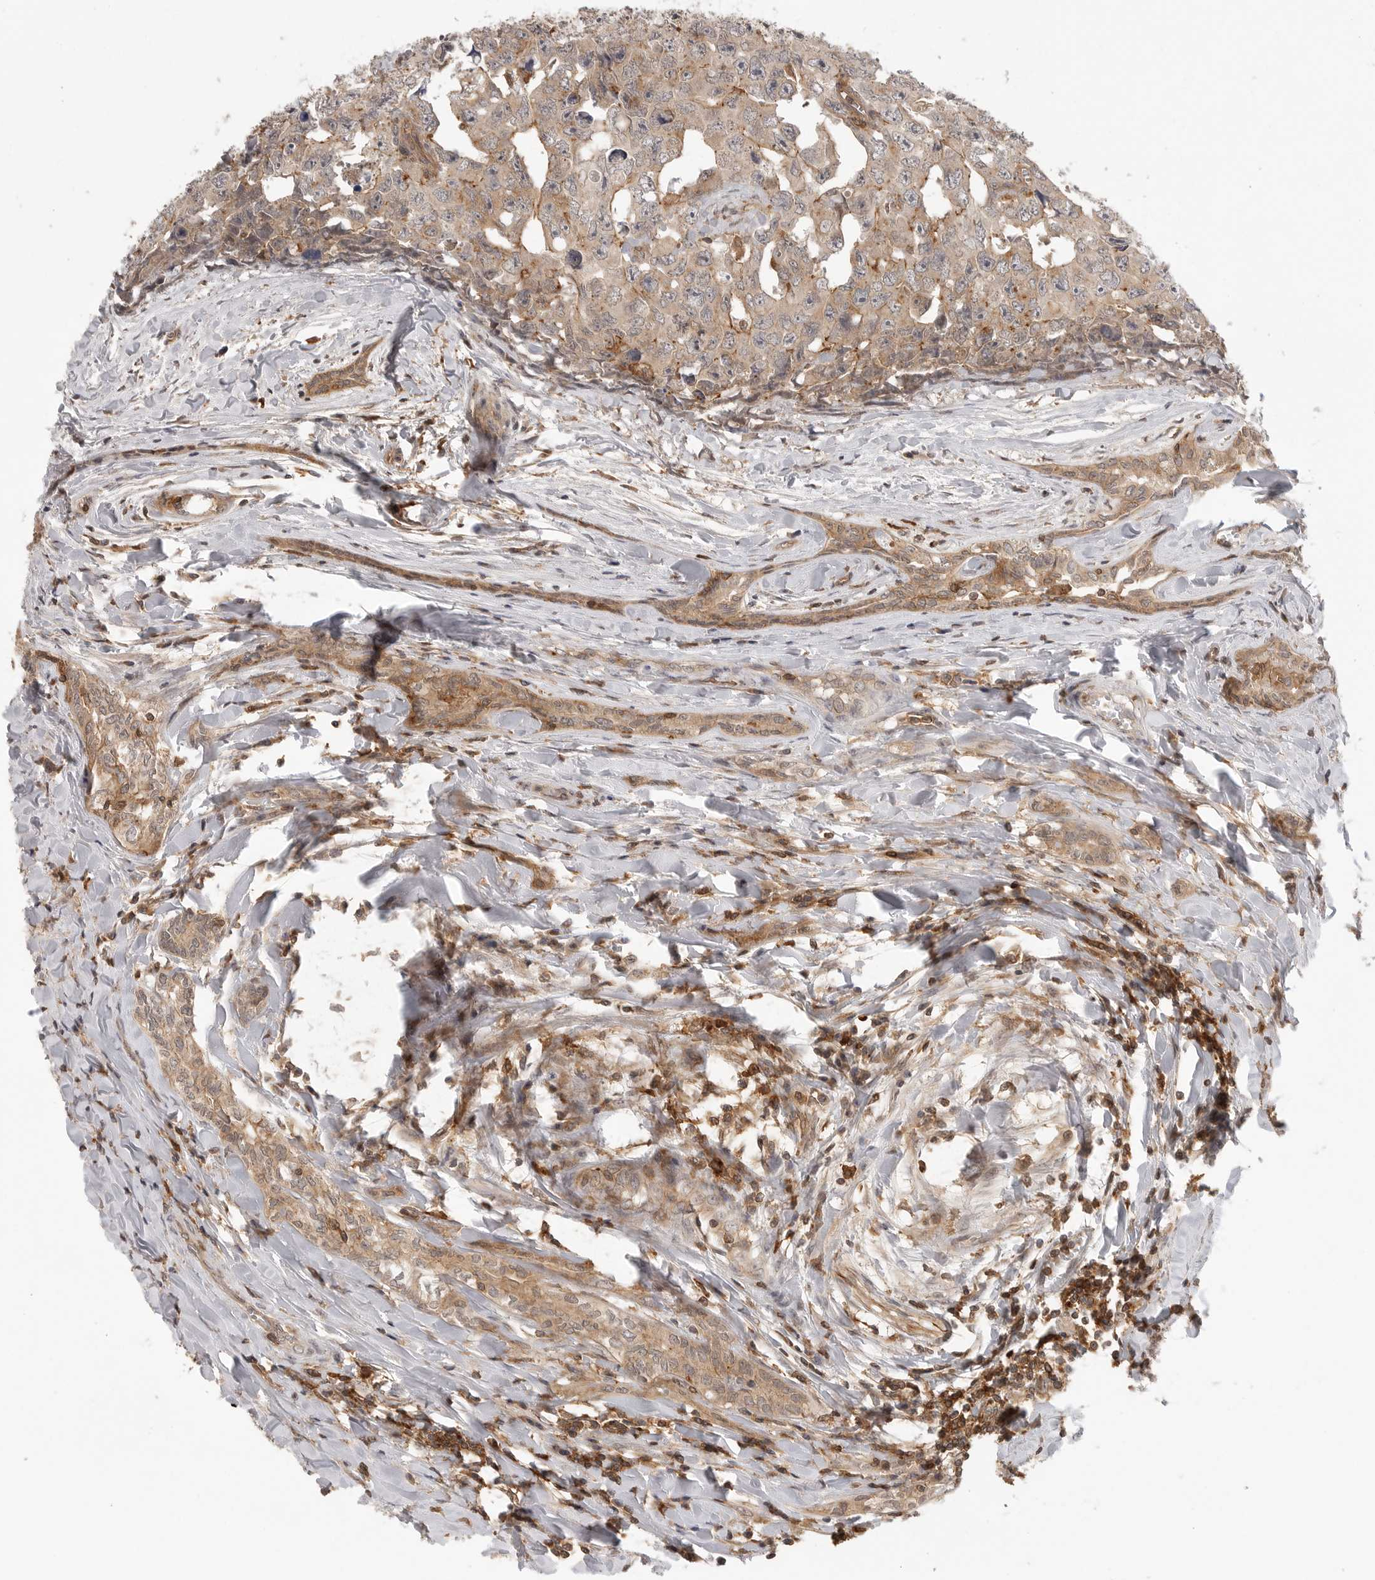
{"staining": {"intensity": "weak", "quantity": "25%-75%", "location": "cytoplasmic/membranous"}, "tissue": "testis cancer", "cell_type": "Tumor cells", "image_type": "cancer", "snomed": [{"axis": "morphology", "description": "Carcinoma, Embryonal, NOS"}, {"axis": "topography", "description": "Testis"}], "caption": "High-magnification brightfield microscopy of testis embryonal carcinoma stained with DAB (3,3'-diaminobenzidine) (brown) and counterstained with hematoxylin (blue). tumor cells exhibit weak cytoplasmic/membranous expression is identified in approximately25%-75% of cells.", "gene": "DBNL", "patient": {"sex": "male", "age": 28}}